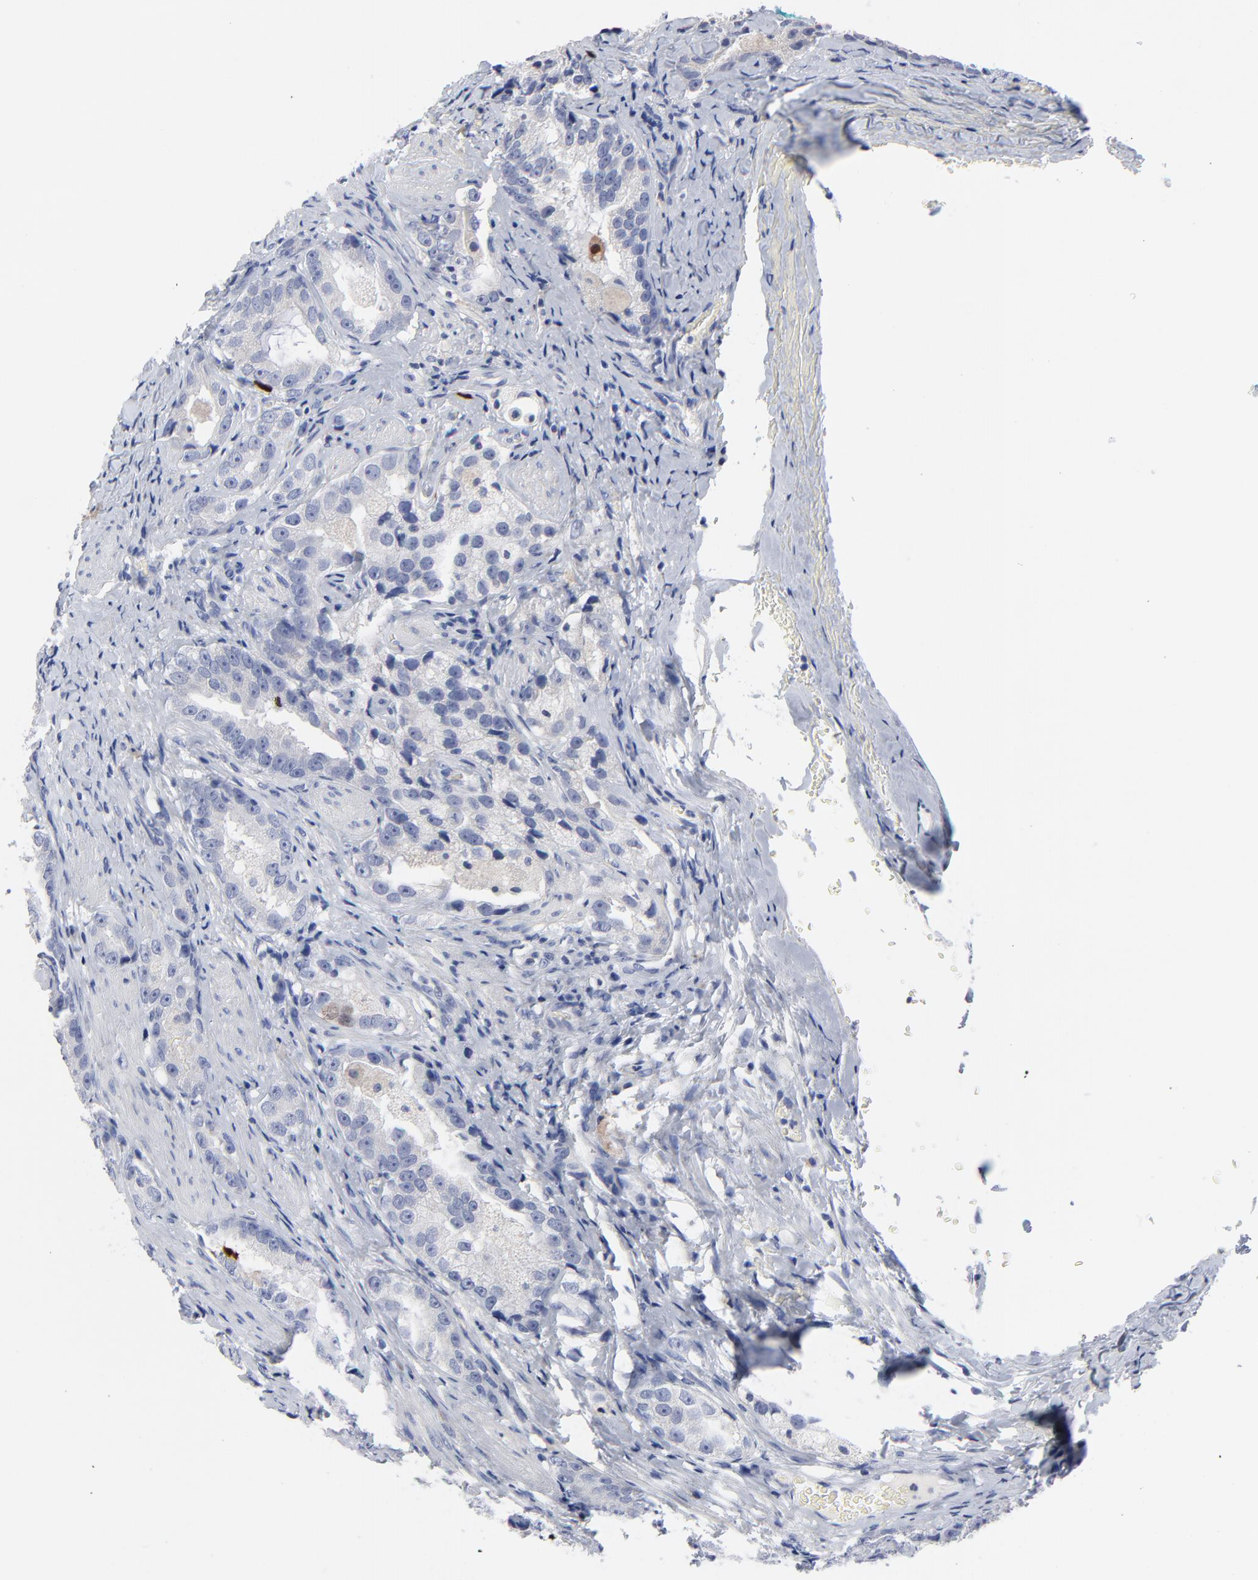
{"staining": {"intensity": "moderate", "quantity": "<25%", "location": "cytoplasmic/membranous,nuclear"}, "tissue": "prostate cancer", "cell_type": "Tumor cells", "image_type": "cancer", "snomed": [{"axis": "morphology", "description": "Adenocarcinoma, High grade"}, {"axis": "topography", "description": "Prostate"}], "caption": "This is an image of IHC staining of prostate adenocarcinoma (high-grade), which shows moderate expression in the cytoplasmic/membranous and nuclear of tumor cells.", "gene": "CDK1", "patient": {"sex": "male", "age": 63}}